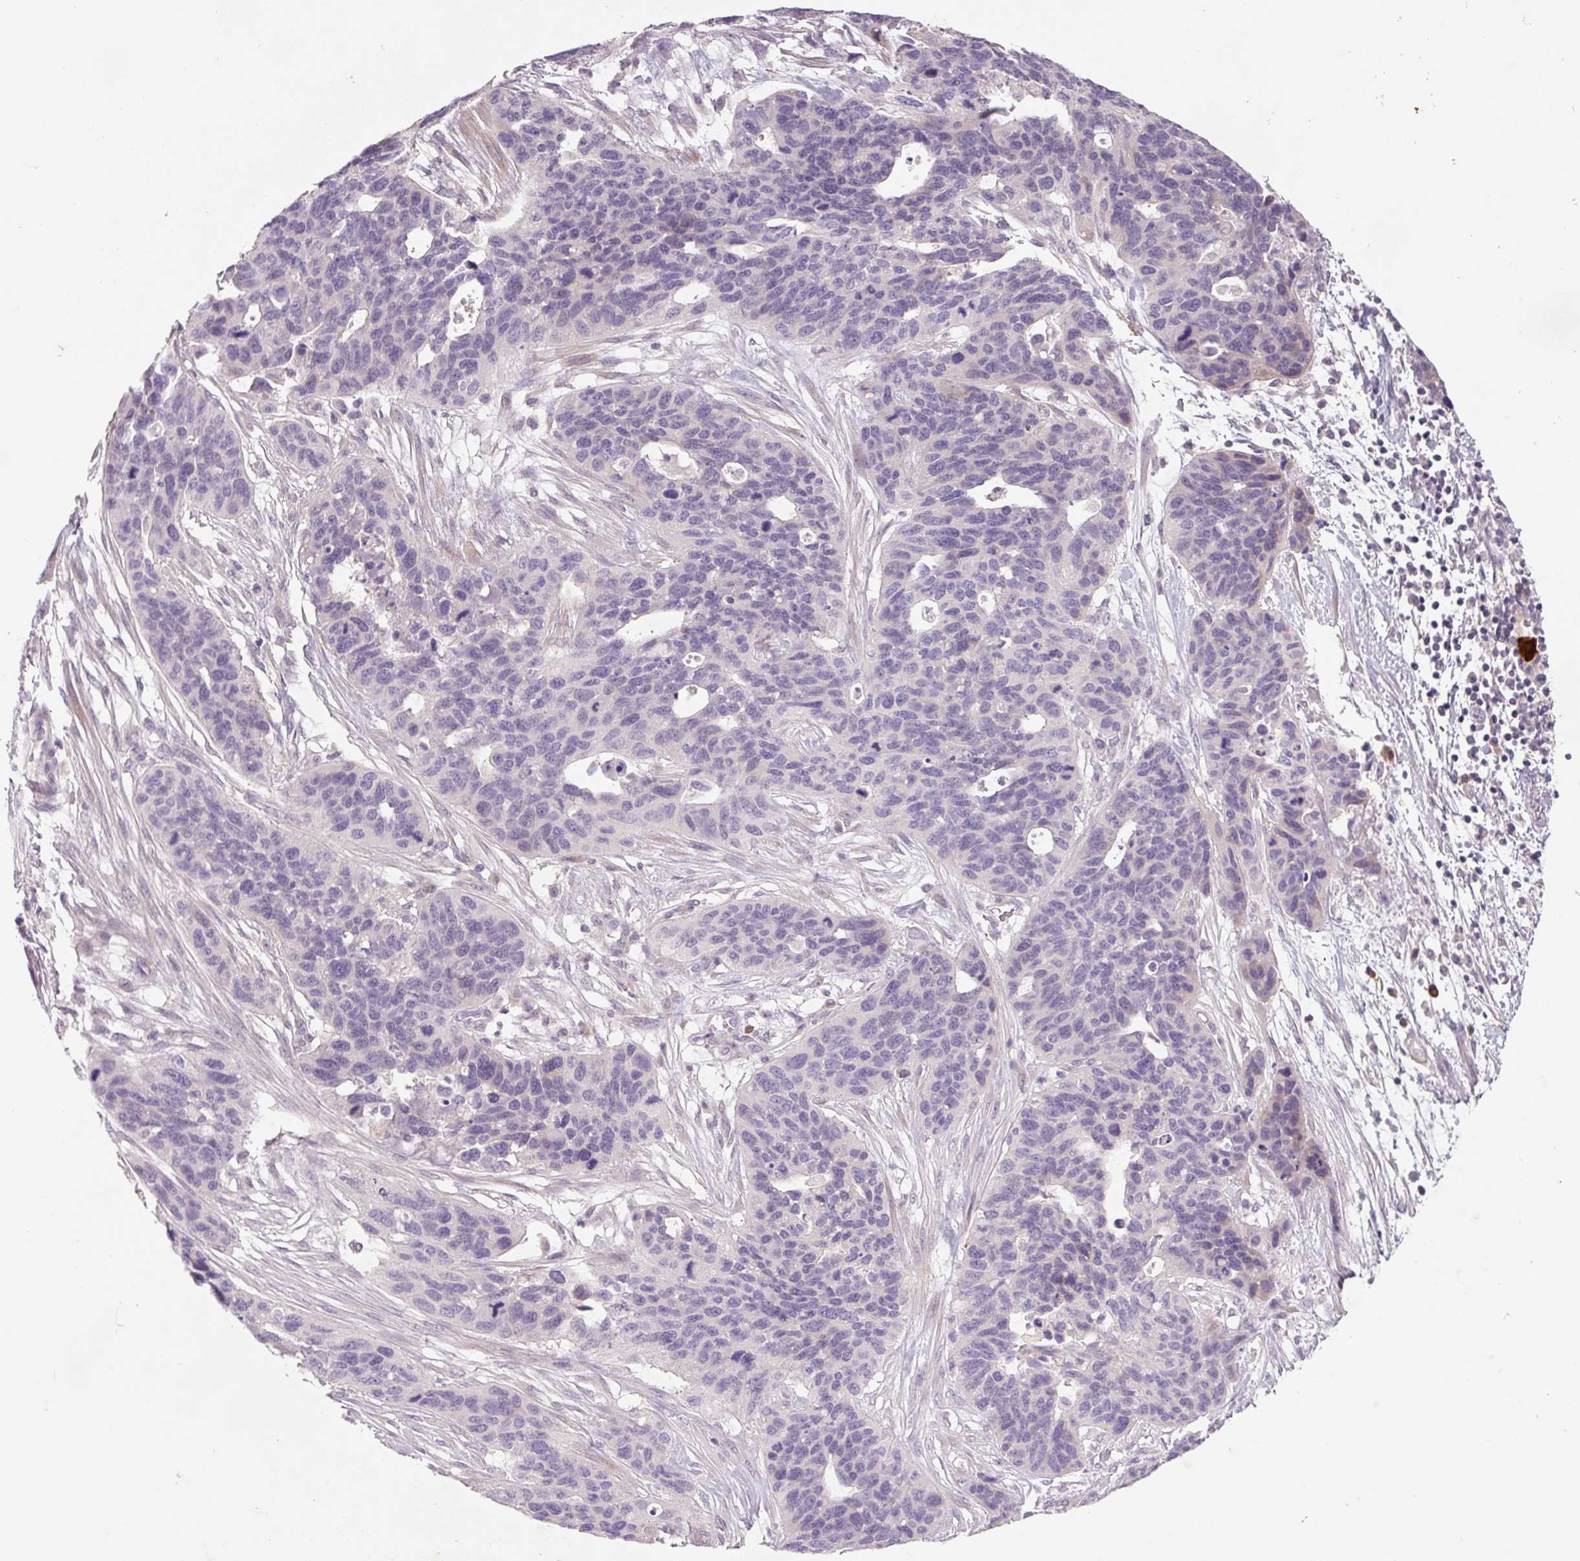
{"staining": {"intensity": "negative", "quantity": "none", "location": "none"}, "tissue": "ovarian cancer", "cell_type": "Tumor cells", "image_type": "cancer", "snomed": [{"axis": "morphology", "description": "Cystadenocarcinoma, serous, NOS"}, {"axis": "topography", "description": "Ovary"}], "caption": "This micrograph is of ovarian serous cystadenocarcinoma stained with immunohistochemistry to label a protein in brown with the nuclei are counter-stained blue. There is no staining in tumor cells.", "gene": "TMEM100", "patient": {"sex": "female", "age": 64}}